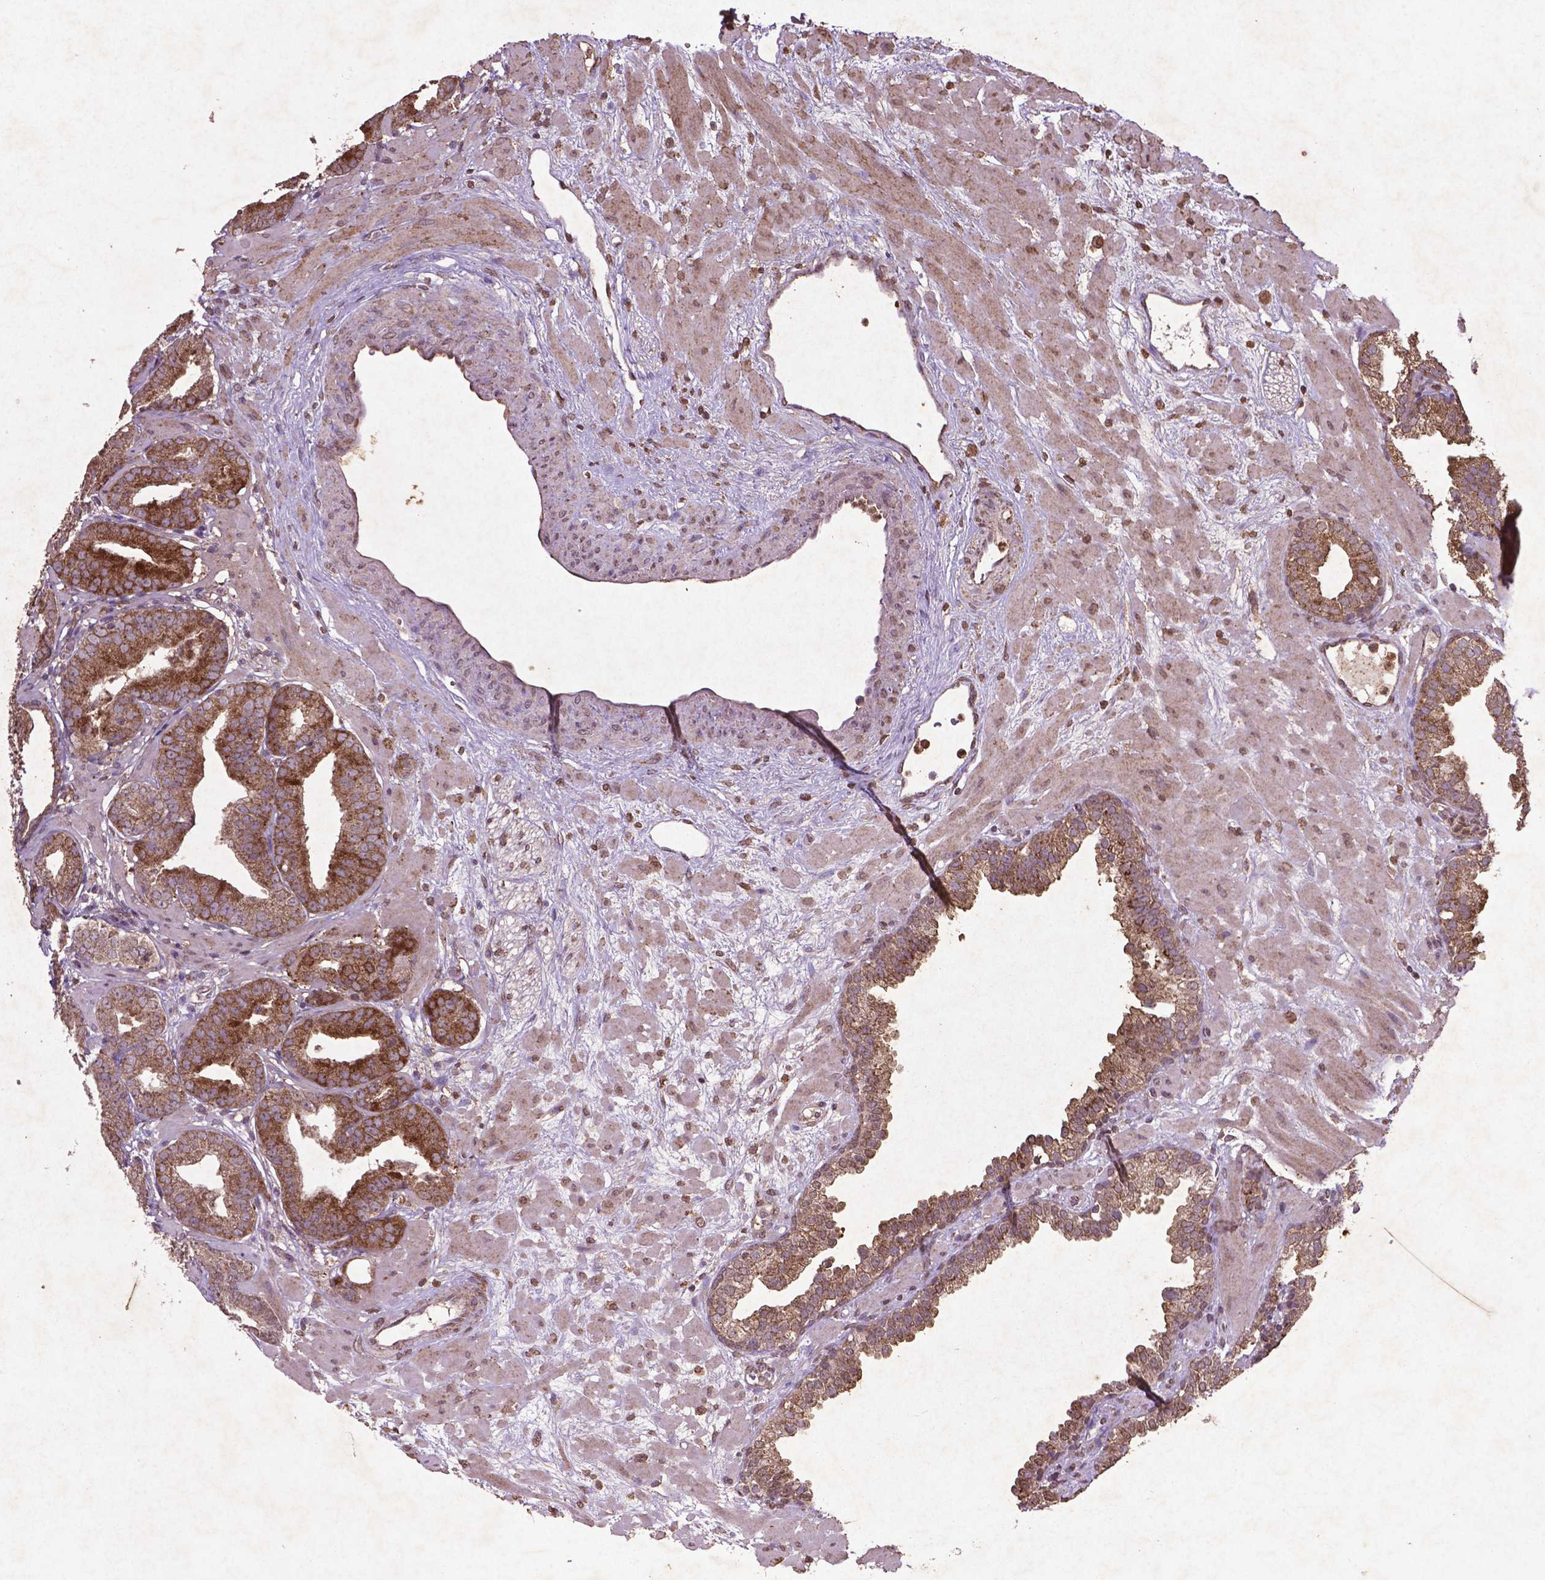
{"staining": {"intensity": "strong", "quantity": ">75%", "location": "cytoplasmic/membranous"}, "tissue": "prostate cancer", "cell_type": "Tumor cells", "image_type": "cancer", "snomed": [{"axis": "morphology", "description": "Adenocarcinoma, Low grade"}, {"axis": "topography", "description": "Prostate"}], "caption": "A micrograph showing strong cytoplasmic/membranous expression in about >75% of tumor cells in low-grade adenocarcinoma (prostate), as visualized by brown immunohistochemical staining.", "gene": "MTOR", "patient": {"sex": "male", "age": 68}}